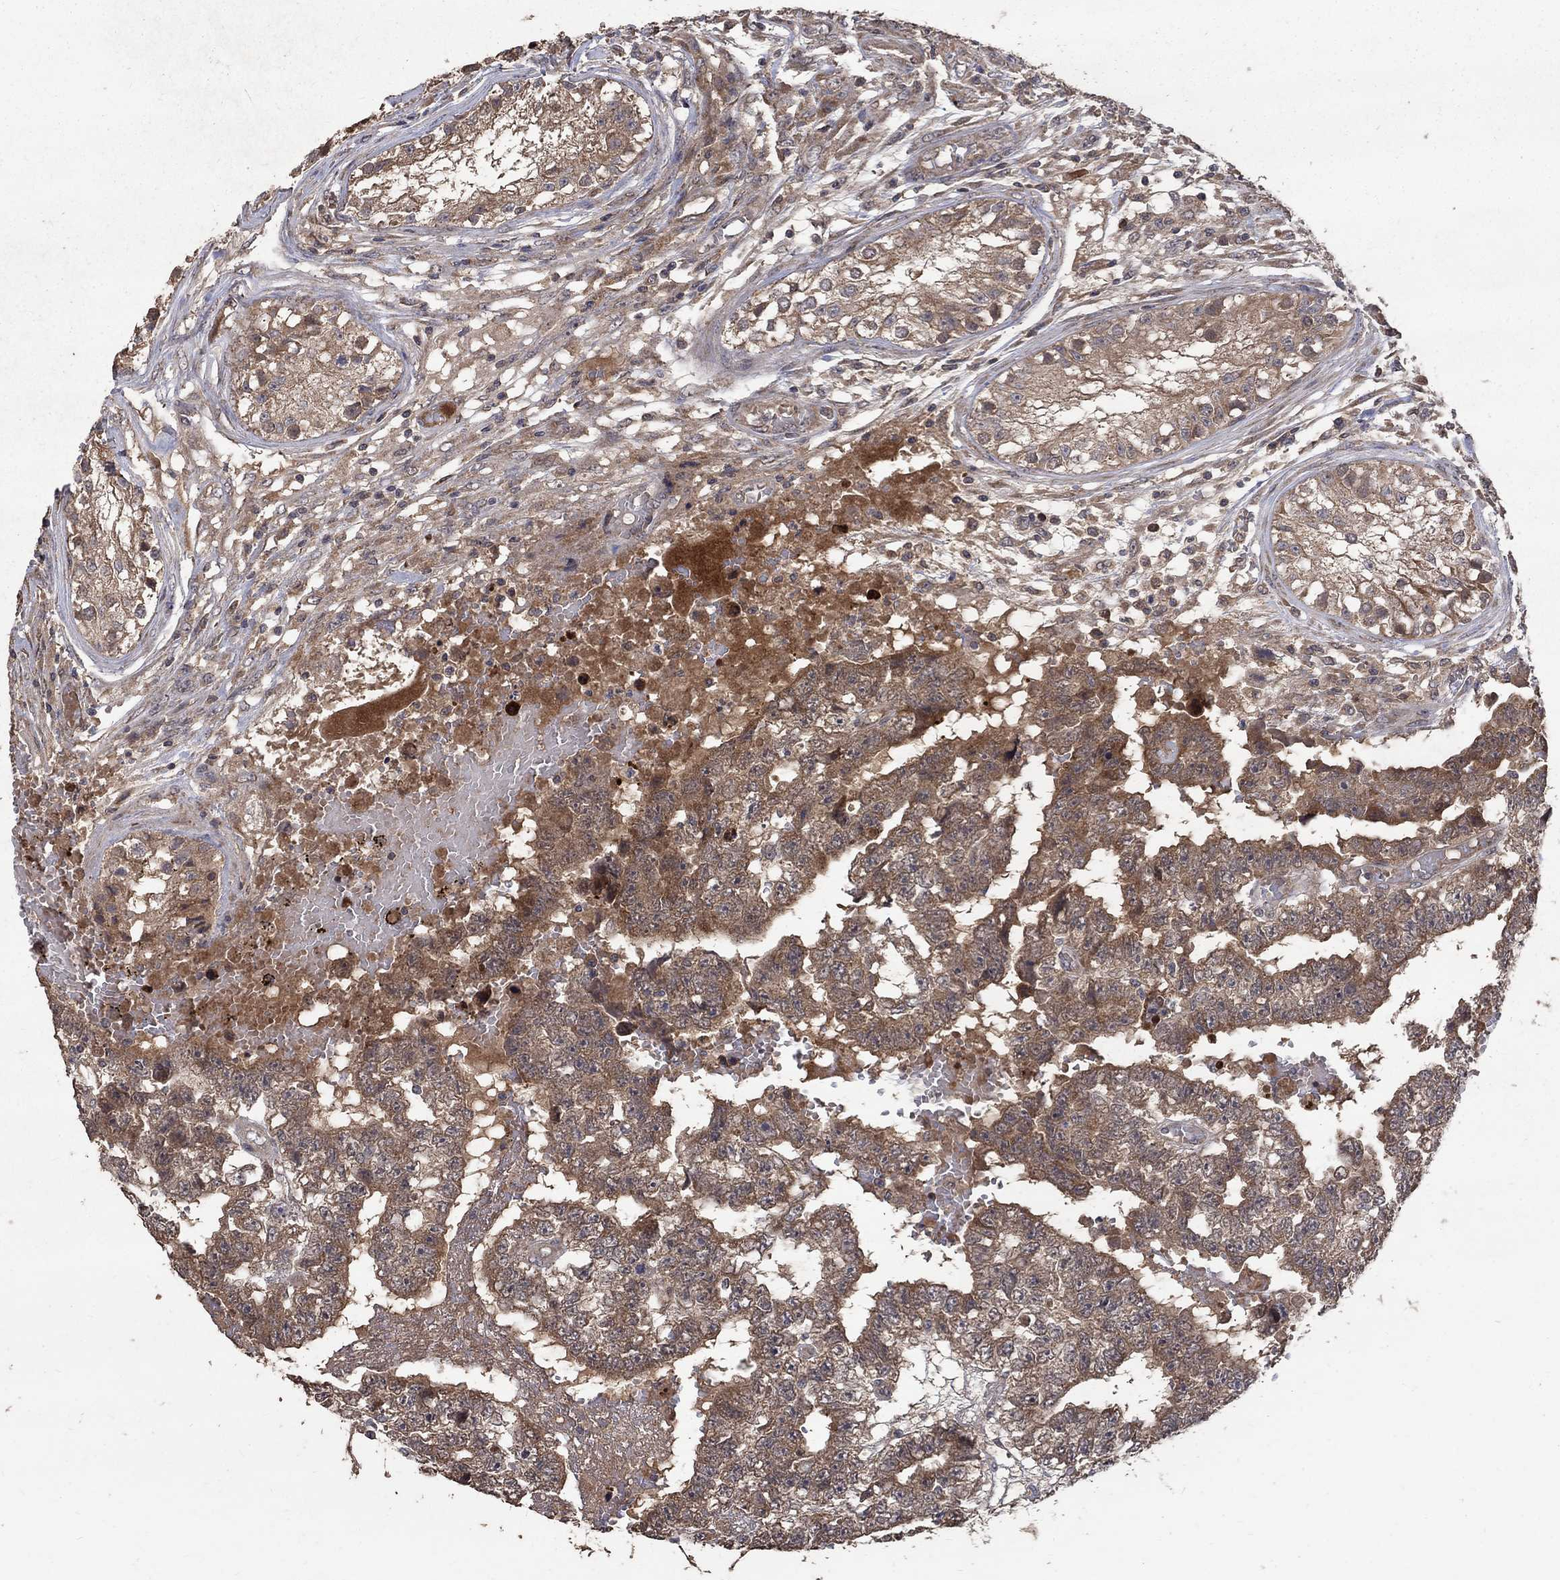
{"staining": {"intensity": "moderate", "quantity": "<25%", "location": "cytoplasmic/membranous"}, "tissue": "testis cancer", "cell_type": "Tumor cells", "image_type": "cancer", "snomed": [{"axis": "morphology", "description": "Carcinoma, Embryonal, NOS"}, {"axis": "topography", "description": "Testis"}], "caption": "A histopathology image of testis cancer stained for a protein shows moderate cytoplasmic/membranous brown staining in tumor cells. The protein is shown in brown color, while the nuclei are stained blue.", "gene": "C17orf75", "patient": {"sex": "male", "age": 25}}